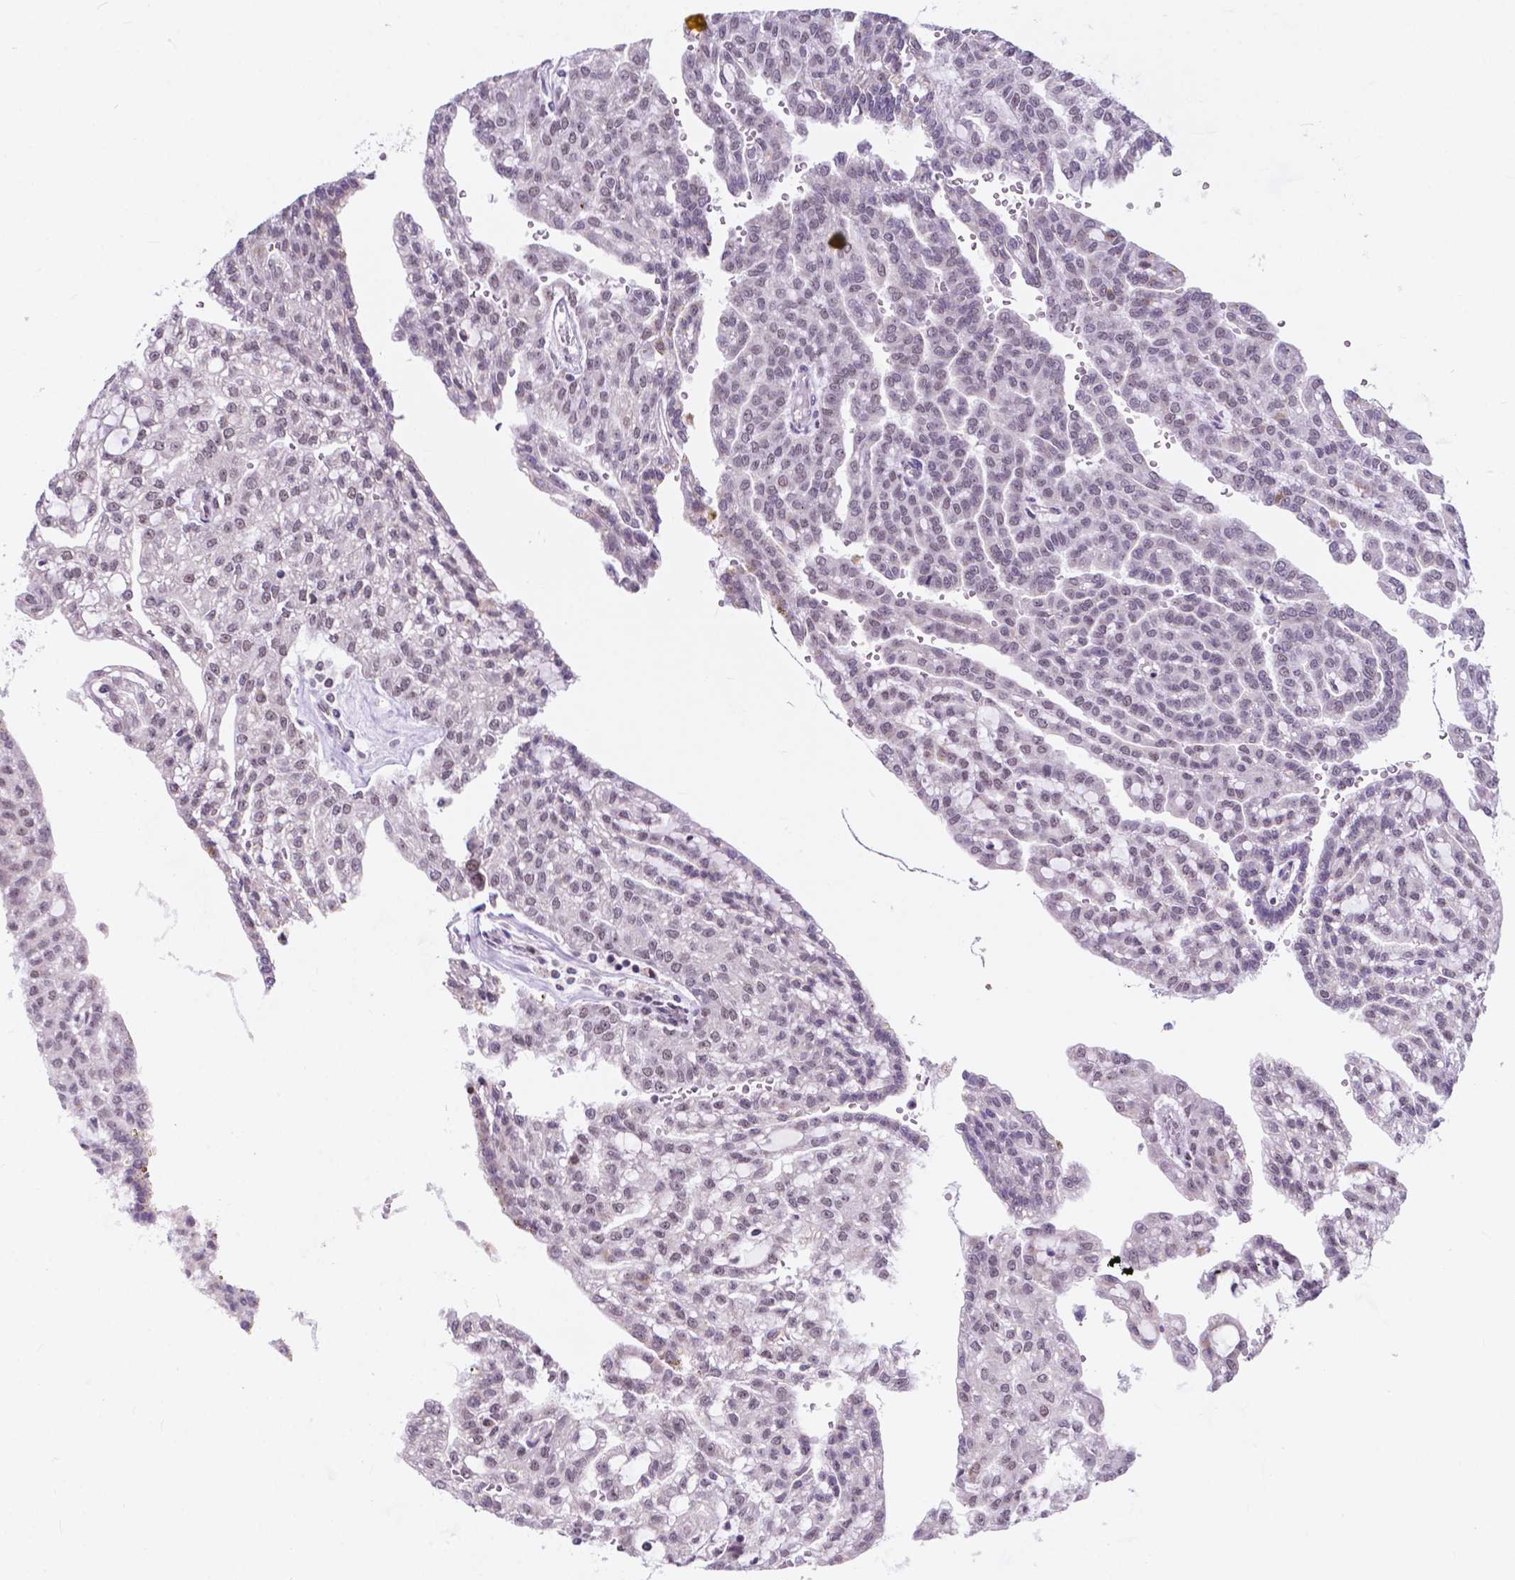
{"staining": {"intensity": "negative", "quantity": "none", "location": "none"}, "tissue": "renal cancer", "cell_type": "Tumor cells", "image_type": "cancer", "snomed": [{"axis": "morphology", "description": "Adenocarcinoma, NOS"}, {"axis": "topography", "description": "Kidney"}], "caption": "This is an IHC histopathology image of renal cancer. There is no expression in tumor cells.", "gene": "BCAS2", "patient": {"sex": "male", "age": 63}}